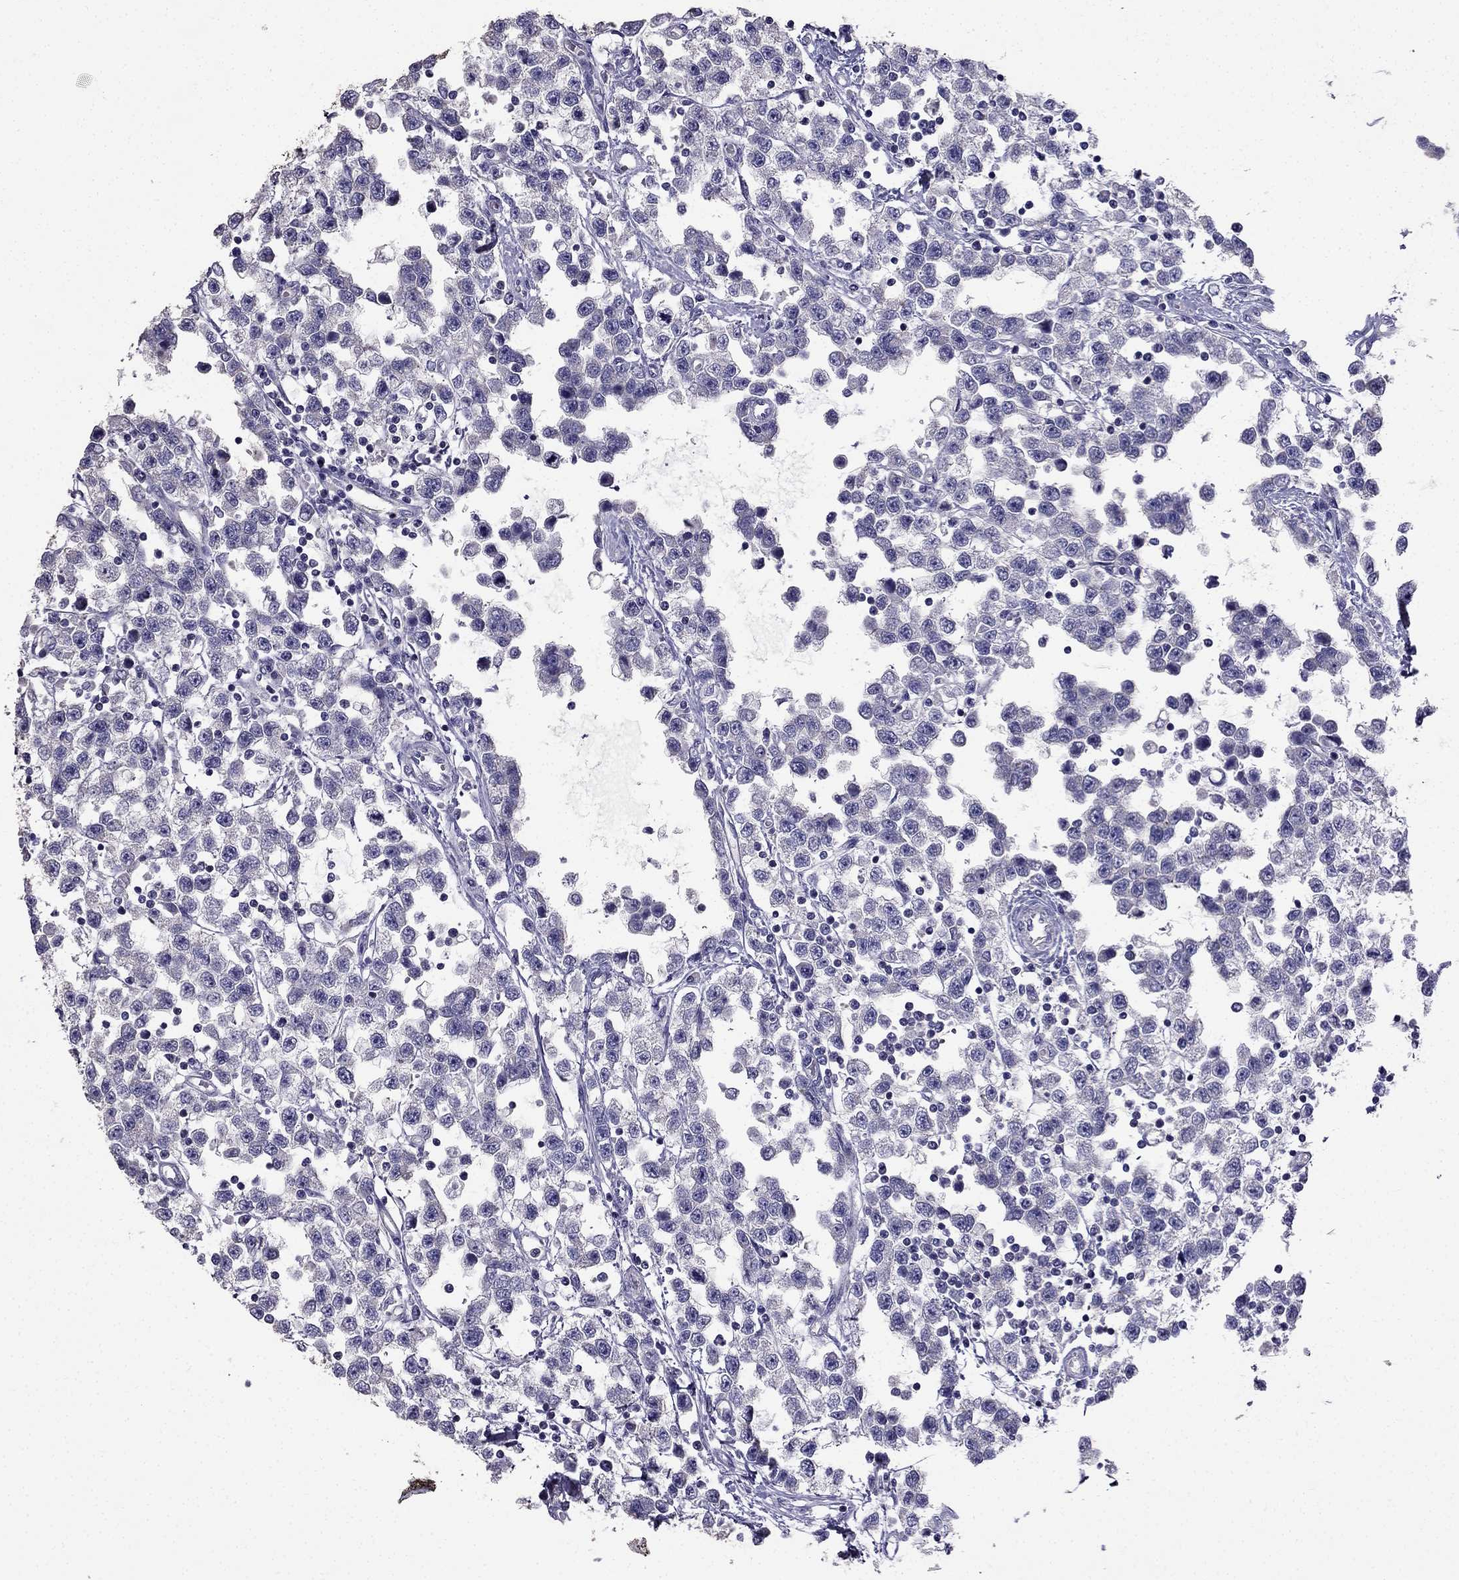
{"staining": {"intensity": "negative", "quantity": "none", "location": "none"}, "tissue": "testis cancer", "cell_type": "Tumor cells", "image_type": "cancer", "snomed": [{"axis": "morphology", "description": "Seminoma, NOS"}, {"axis": "topography", "description": "Testis"}], "caption": "Tumor cells are negative for brown protein staining in testis cancer (seminoma).", "gene": "AS3MT", "patient": {"sex": "male", "age": 34}}